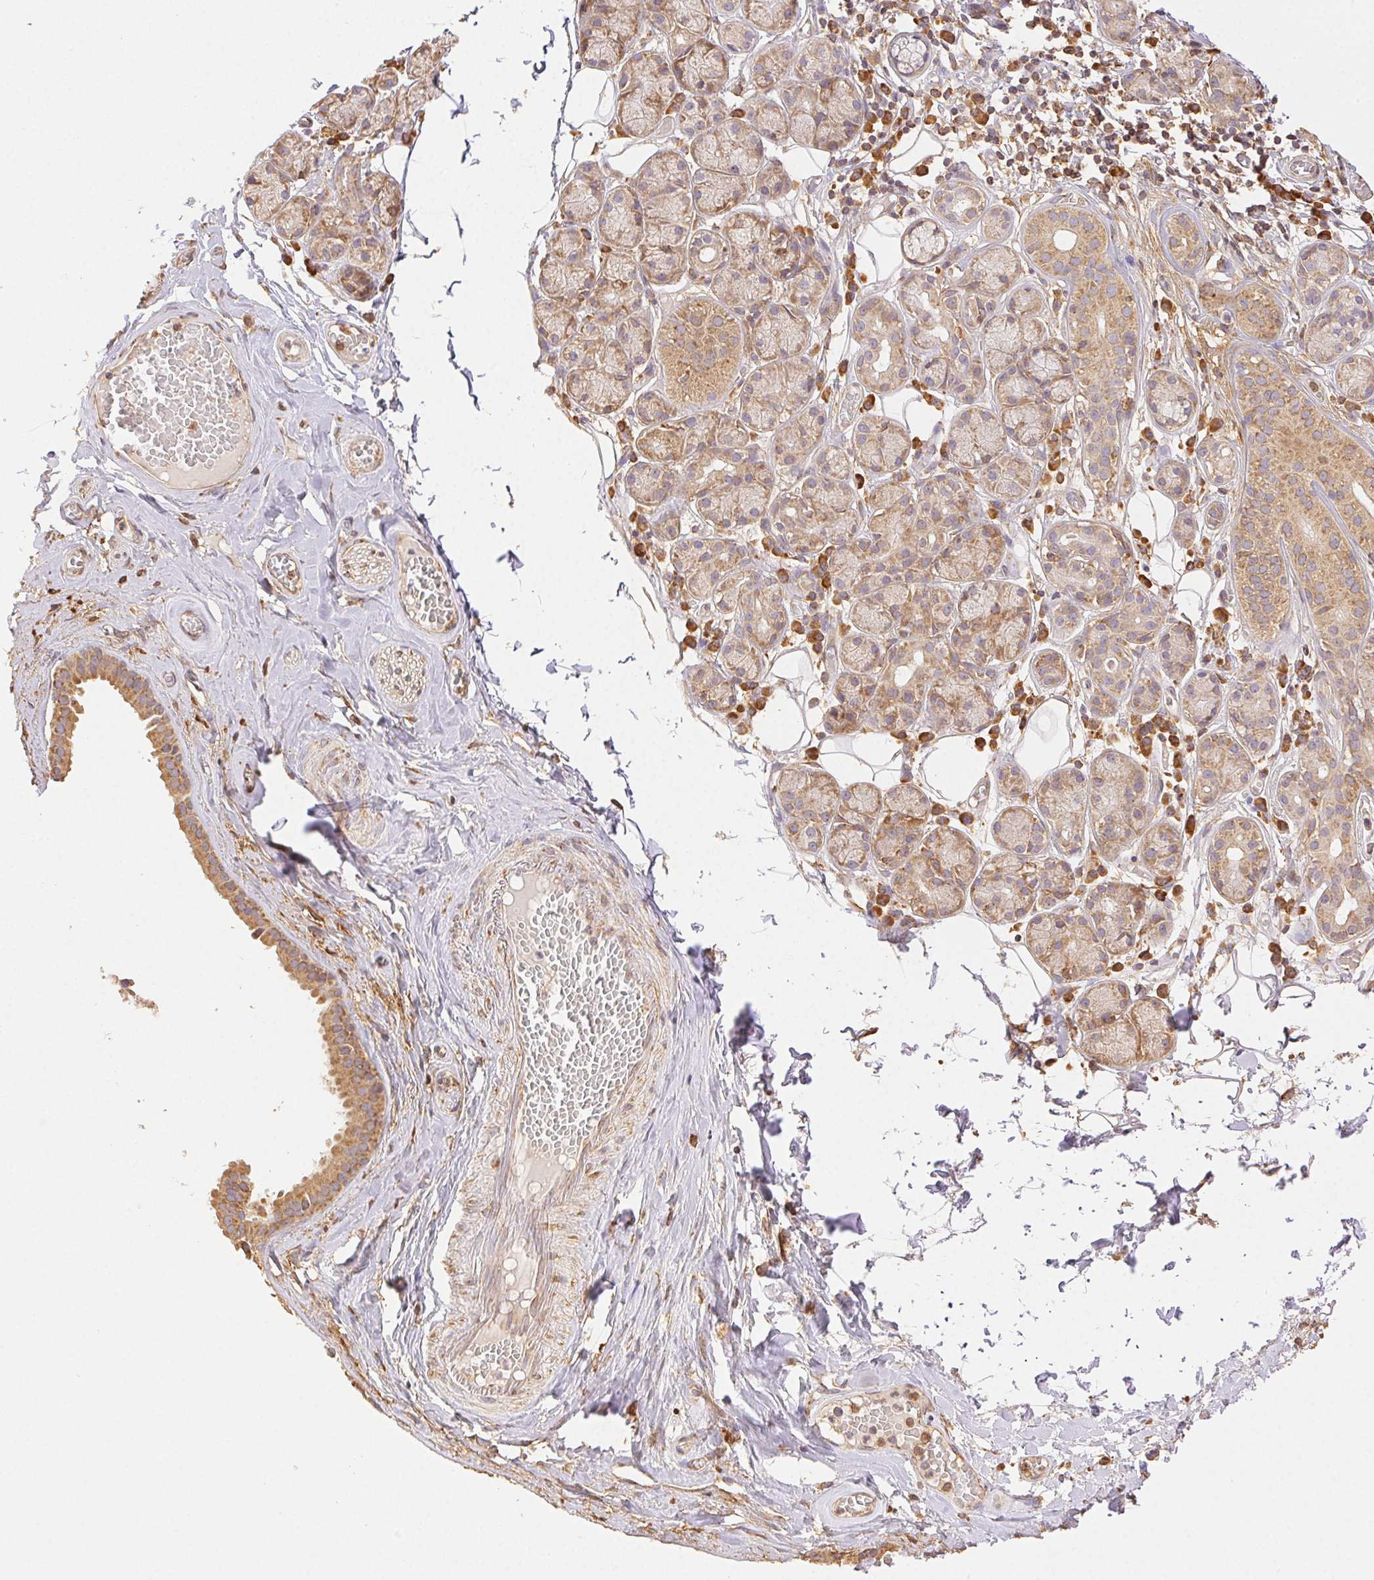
{"staining": {"intensity": "moderate", "quantity": ">75%", "location": "cytoplasmic/membranous"}, "tissue": "salivary gland", "cell_type": "Glandular cells", "image_type": "normal", "snomed": [{"axis": "morphology", "description": "Normal tissue, NOS"}, {"axis": "topography", "description": "Salivary gland"}, {"axis": "topography", "description": "Peripheral nerve tissue"}], "caption": "DAB (3,3'-diaminobenzidine) immunohistochemical staining of normal salivary gland reveals moderate cytoplasmic/membranous protein staining in approximately >75% of glandular cells. The protein is stained brown, and the nuclei are stained in blue (DAB (3,3'-diaminobenzidine) IHC with brightfield microscopy, high magnification).", "gene": "ENTREP1", "patient": {"sex": "male", "age": 71}}